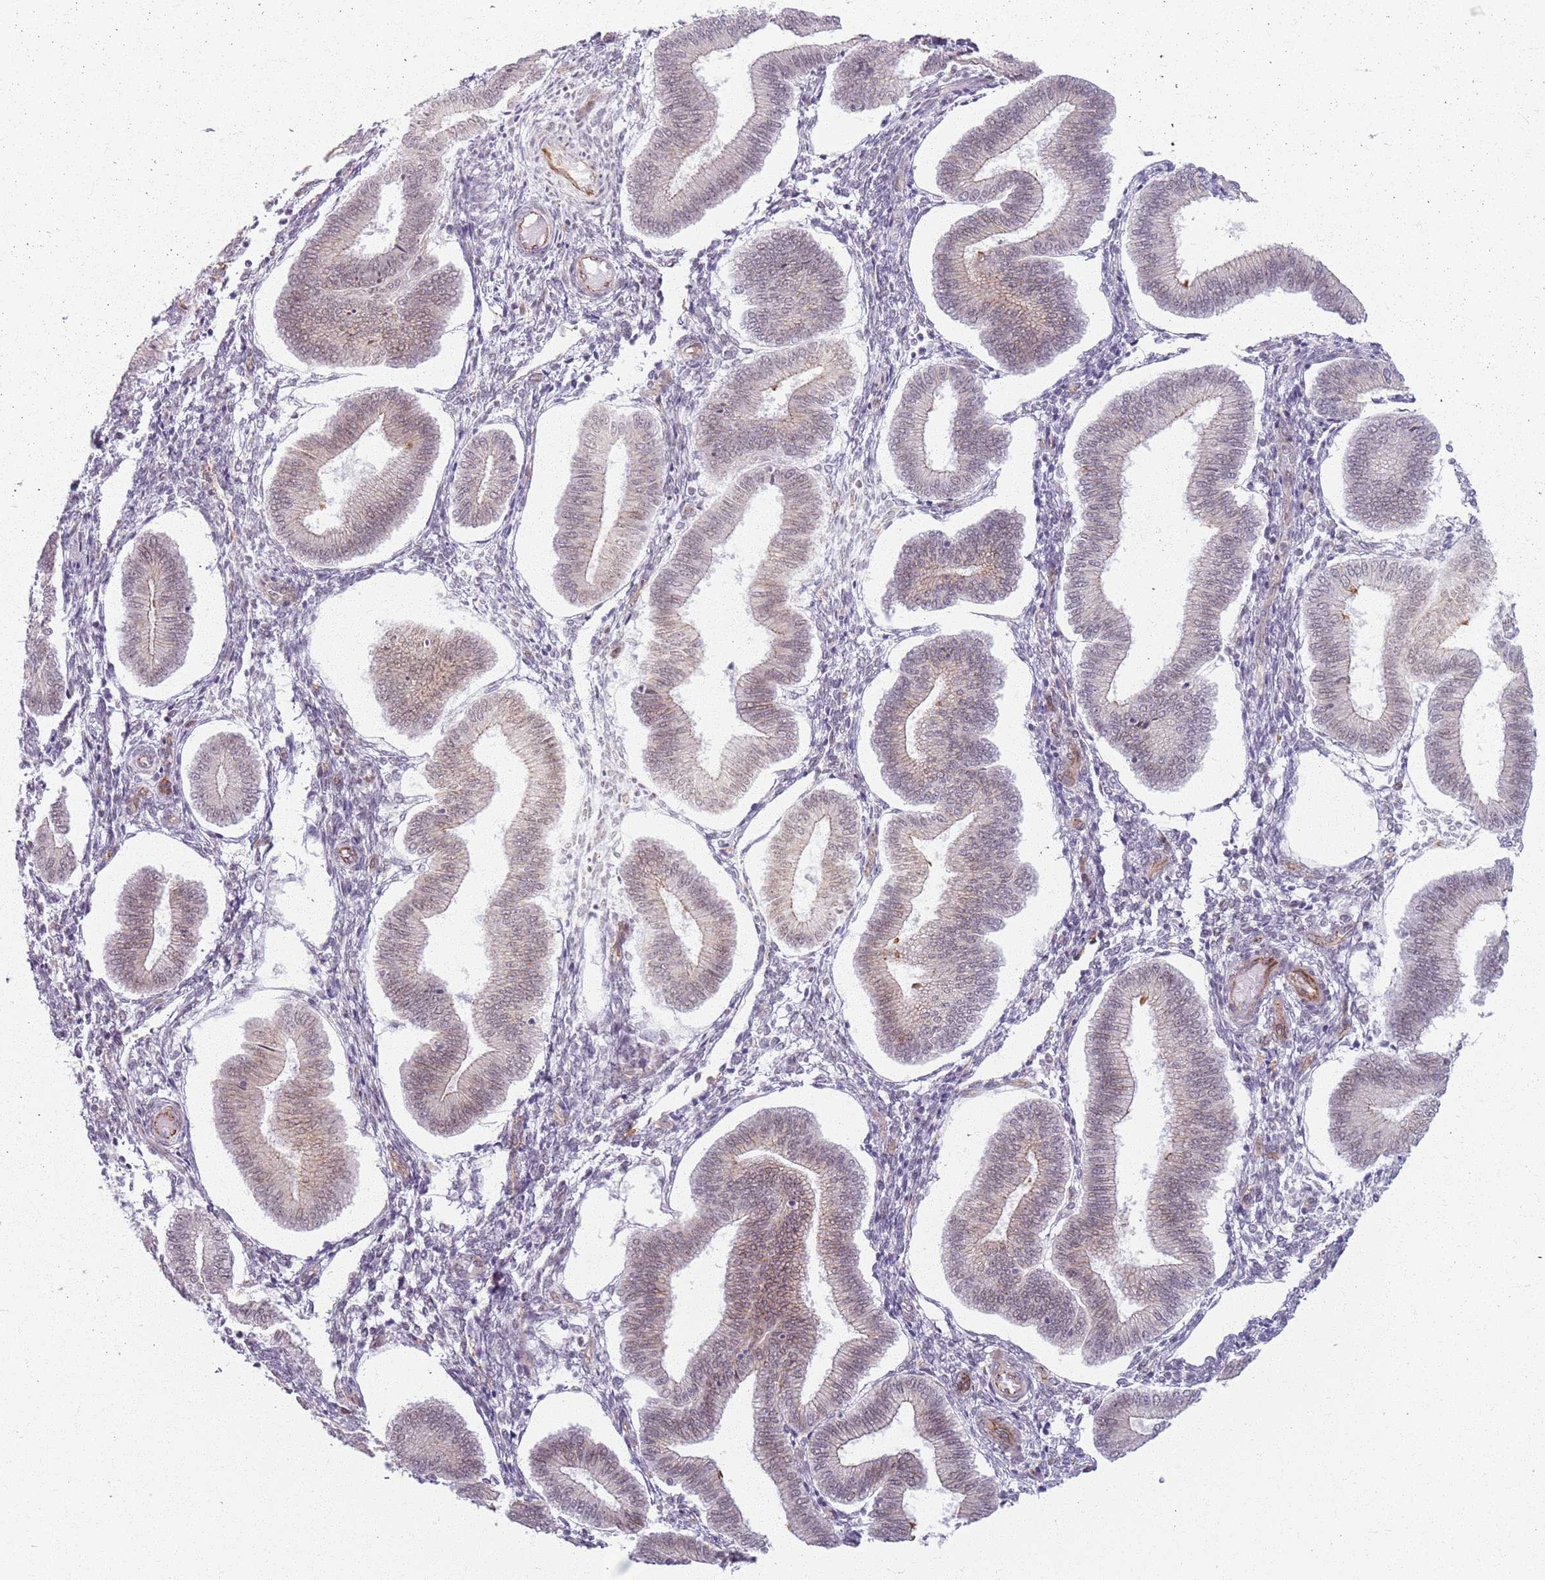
{"staining": {"intensity": "negative", "quantity": "none", "location": "none"}, "tissue": "endometrium", "cell_type": "Cells in endometrial stroma", "image_type": "normal", "snomed": [{"axis": "morphology", "description": "Normal tissue, NOS"}, {"axis": "topography", "description": "Endometrium"}], "caption": "An IHC photomicrograph of normal endometrium is shown. There is no staining in cells in endometrial stroma of endometrium. The staining was performed using DAB (3,3'-diaminobenzidine) to visualize the protein expression in brown, while the nuclei were stained in blue with hematoxylin (Magnification: 20x).", "gene": "KCNA5", "patient": {"sex": "female", "age": 39}}